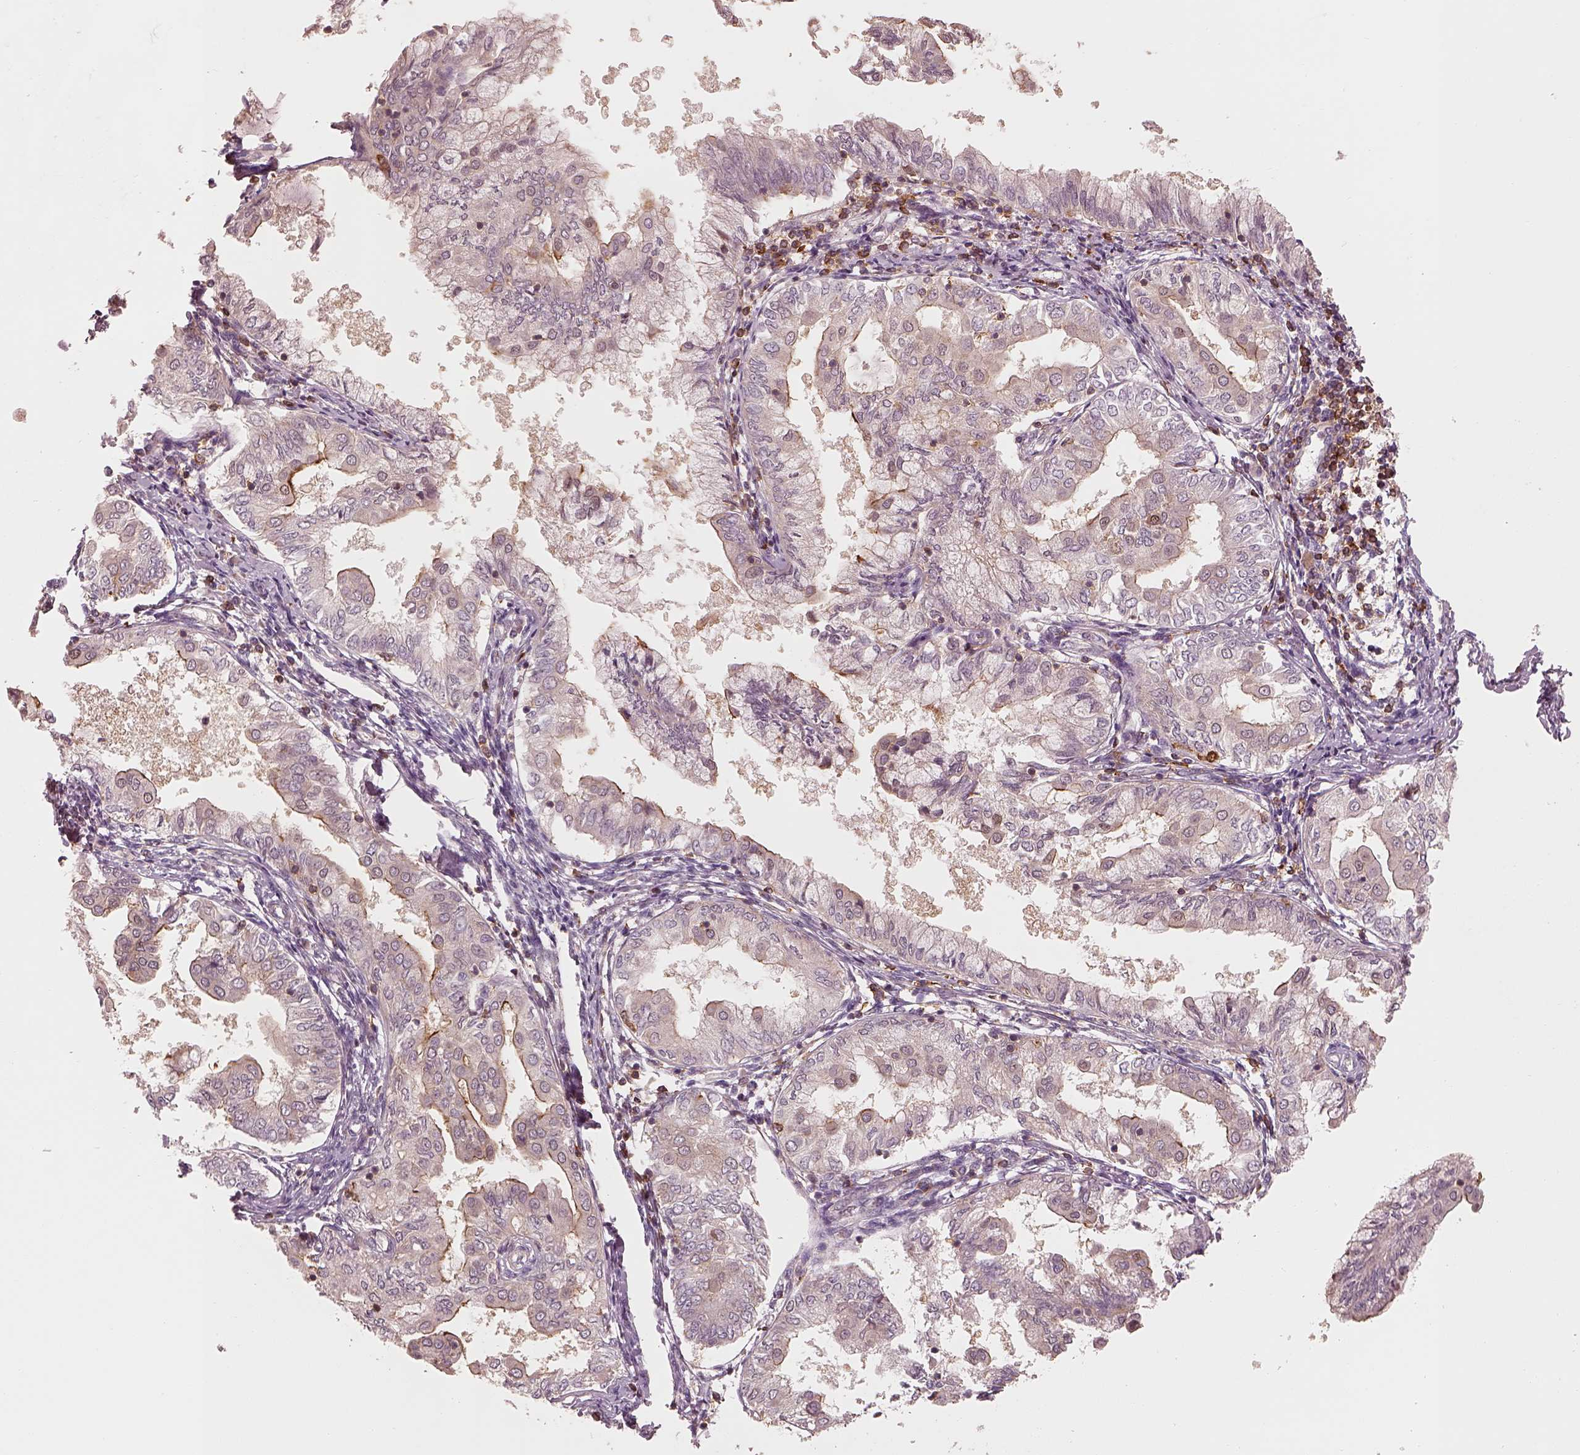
{"staining": {"intensity": "strong", "quantity": "<25%", "location": "cytoplasmic/membranous"}, "tissue": "endometrial cancer", "cell_type": "Tumor cells", "image_type": "cancer", "snomed": [{"axis": "morphology", "description": "Adenocarcinoma, NOS"}, {"axis": "topography", "description": "Endometrium"}], "caption": "DAB (3,3'-diaminobenzidine) immunohistochemical staining of adenocarcinoma (endometrial) displays strong cytoplasmic/membranous protein expression in approximately <25% of tumor cells. The staining was performed using DAB (3,3'-diaminobenzidine), with brown indicating positive protein expression. Nuclei are stained blue with hematoxylin.", "gene": "FAM107B", "patient": {"sex": "female", "age": 68}}